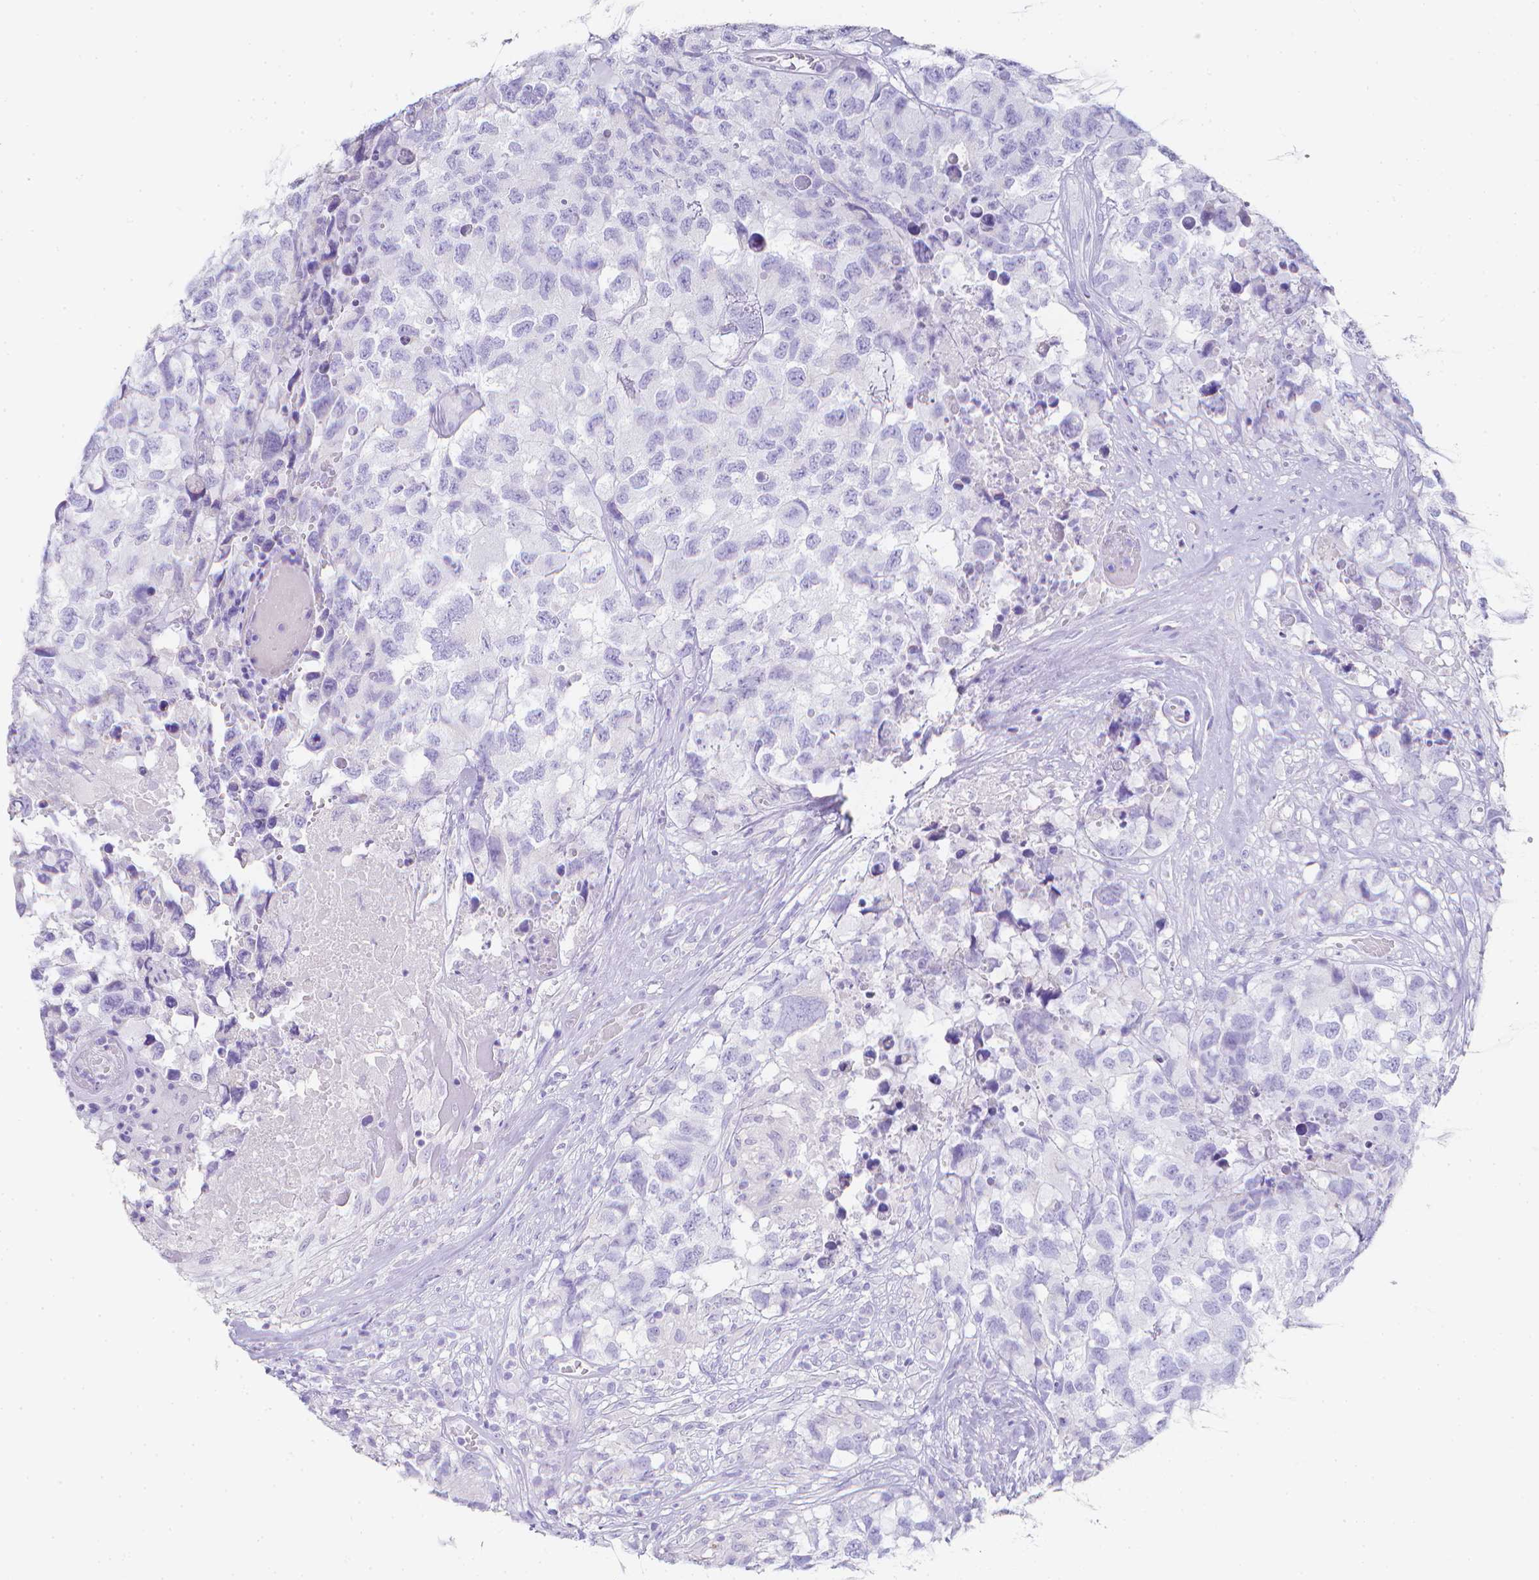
{"staining": {"intensity": "negative", "quantity": "none", "location": "none"}, "tissue": "testis cancer", "cell_type": "Tumor cells", "image_type": "cancer", "snomed": [{"axis": "morphology", "description": "Carcinoma, Embryonal, NOS"}, {"axis": "topography", "description": "Testis"}], "caption": "Human embryonal carcinoma (testis) stained for a protein using IHC exhibits no positivity in tumor cells.", "gene": "LGALS4", "patient": {"sex": "male", "age": 83}}